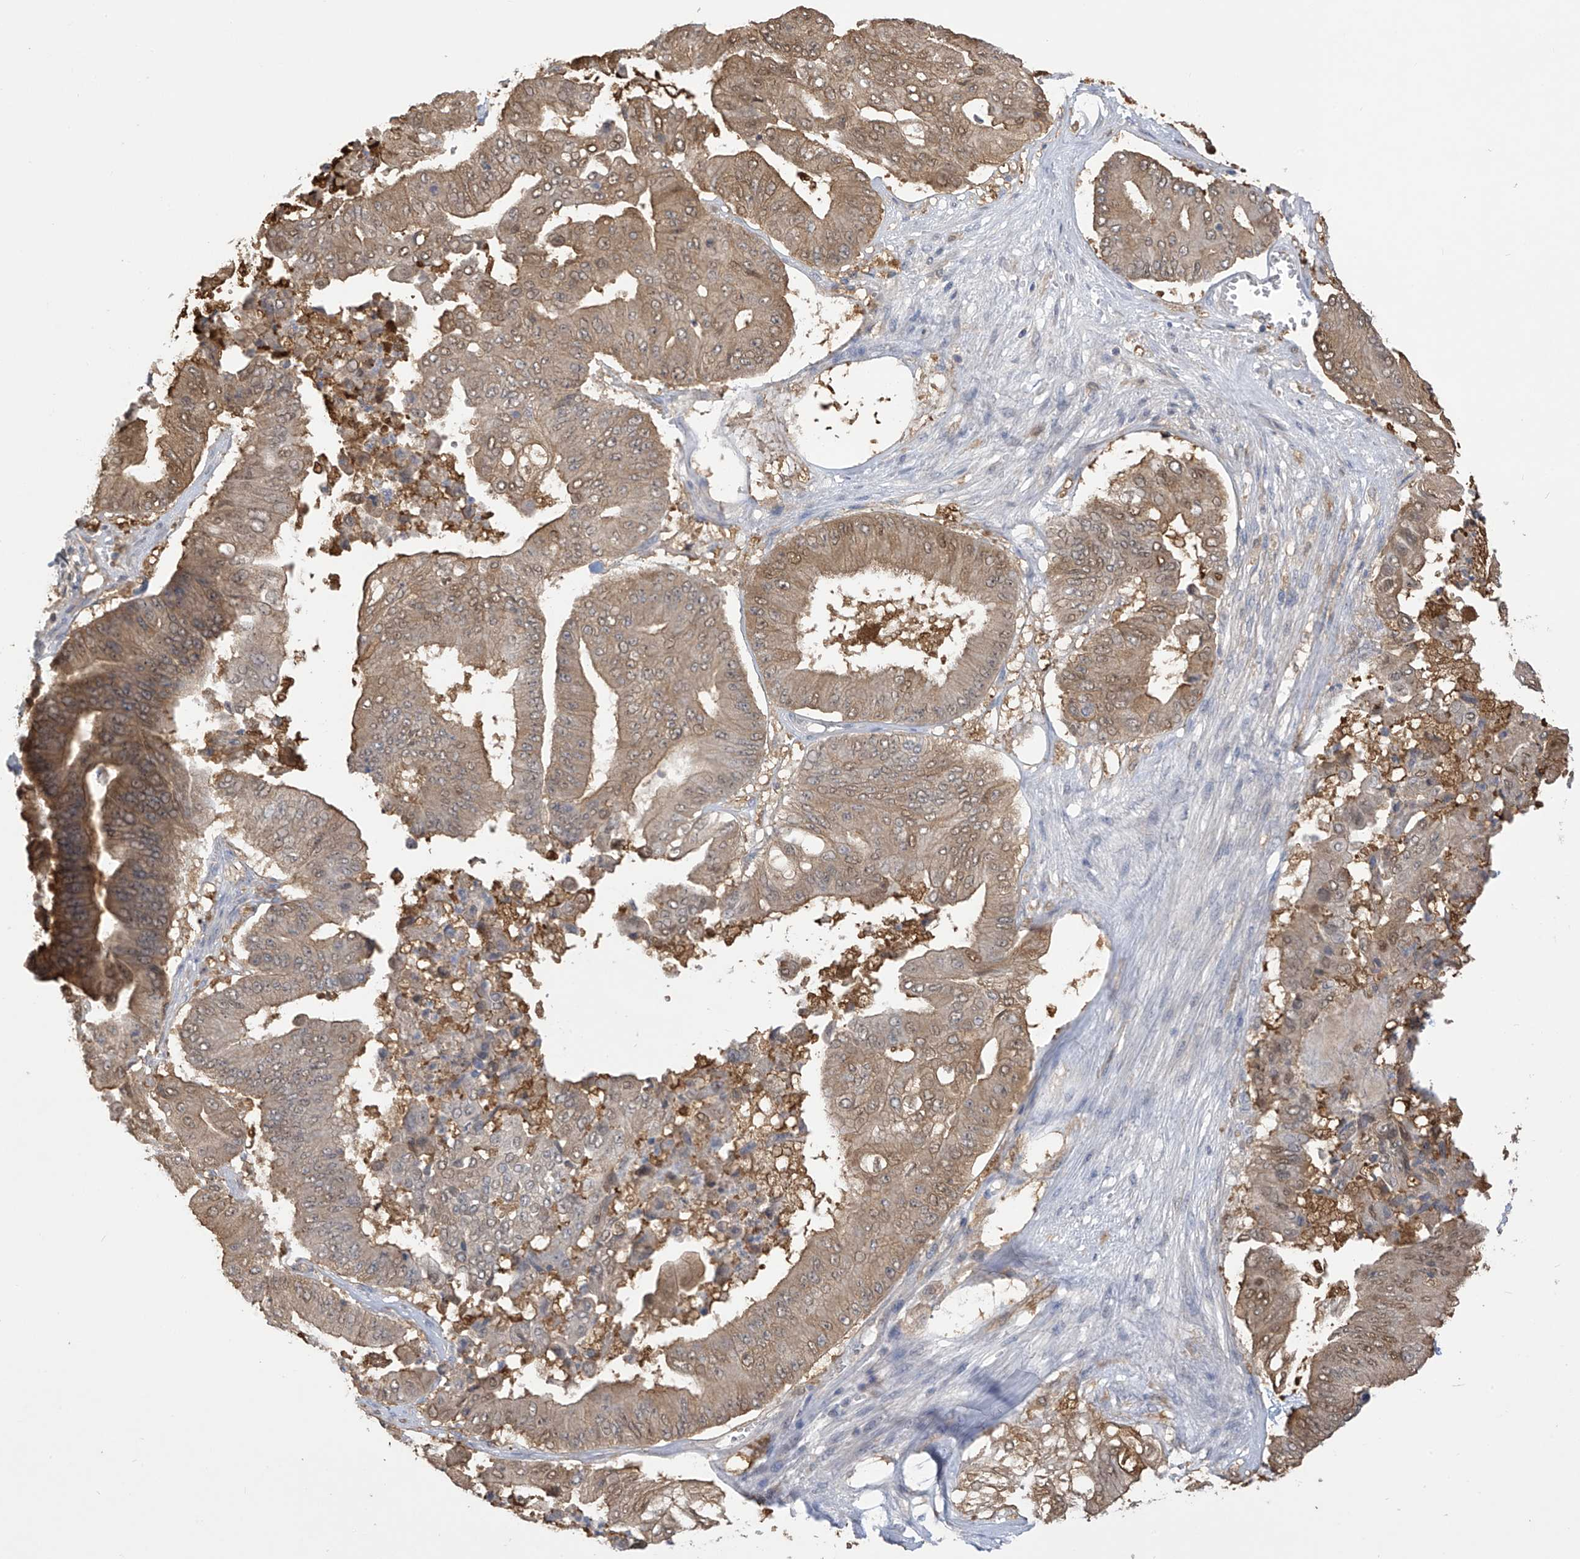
{"staining": {"intensity": "moderate", "quantity": ">75%", "location": "cytoplasmic/membranous,nuclear"}, "tissue": "pancreatic cancer", "cell_type": "Tumor cells", "image_type": "cancer", "snomed": [{"axis": "morphology", "description": "Adenocarcinoma, NOS"}, {"axis": "topography", "description": "Pancreas"}], "caption": "IHC micrograph of pancreatic adenocarcinoma stained for a protein (brown), which displays medium levels of moderate cytoplasmic/membranous and nuclear staining in approximately >75% of tumor cells.", "gene": "IDH1", "patient": {"sex": "female", "age": 77}}